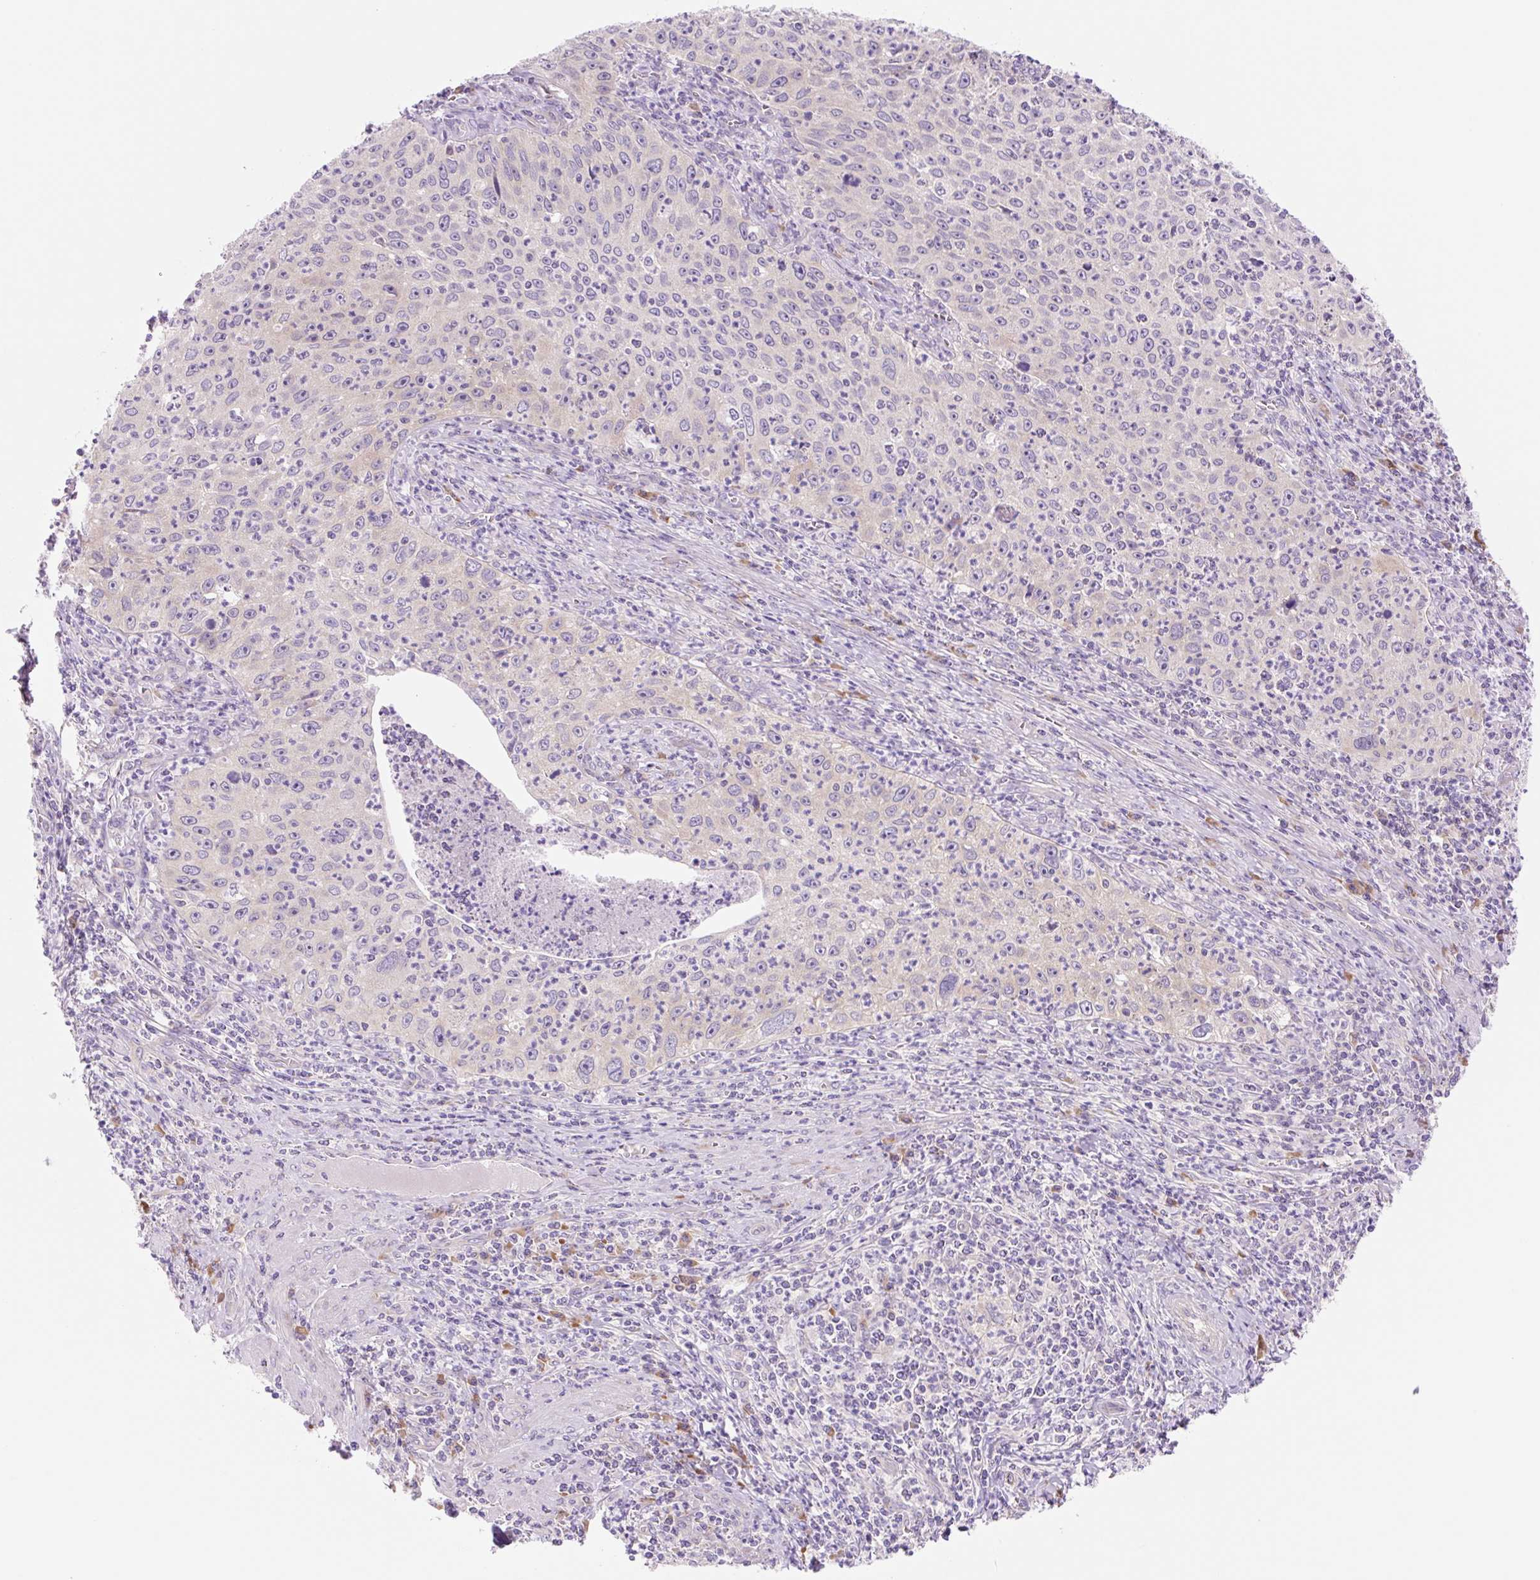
{"staining": {"intensity": "negative", "quantity": "none", "location": "none"}, "tissue": "cervical cancer", "cell_type": "Tumor cells", "image_type": "cancer", "snomed": [{"axis": "morphology", "description": "Squamous cell carcinoma, NOS"}, {"axis": "topography", "description": "Cervix"}], "caption": "Tumor cells are negative for protein expression in human cervical squamous cell carcinoma.", "gene": "CELF6", "patient": {"sex": "female", "age": 30}}